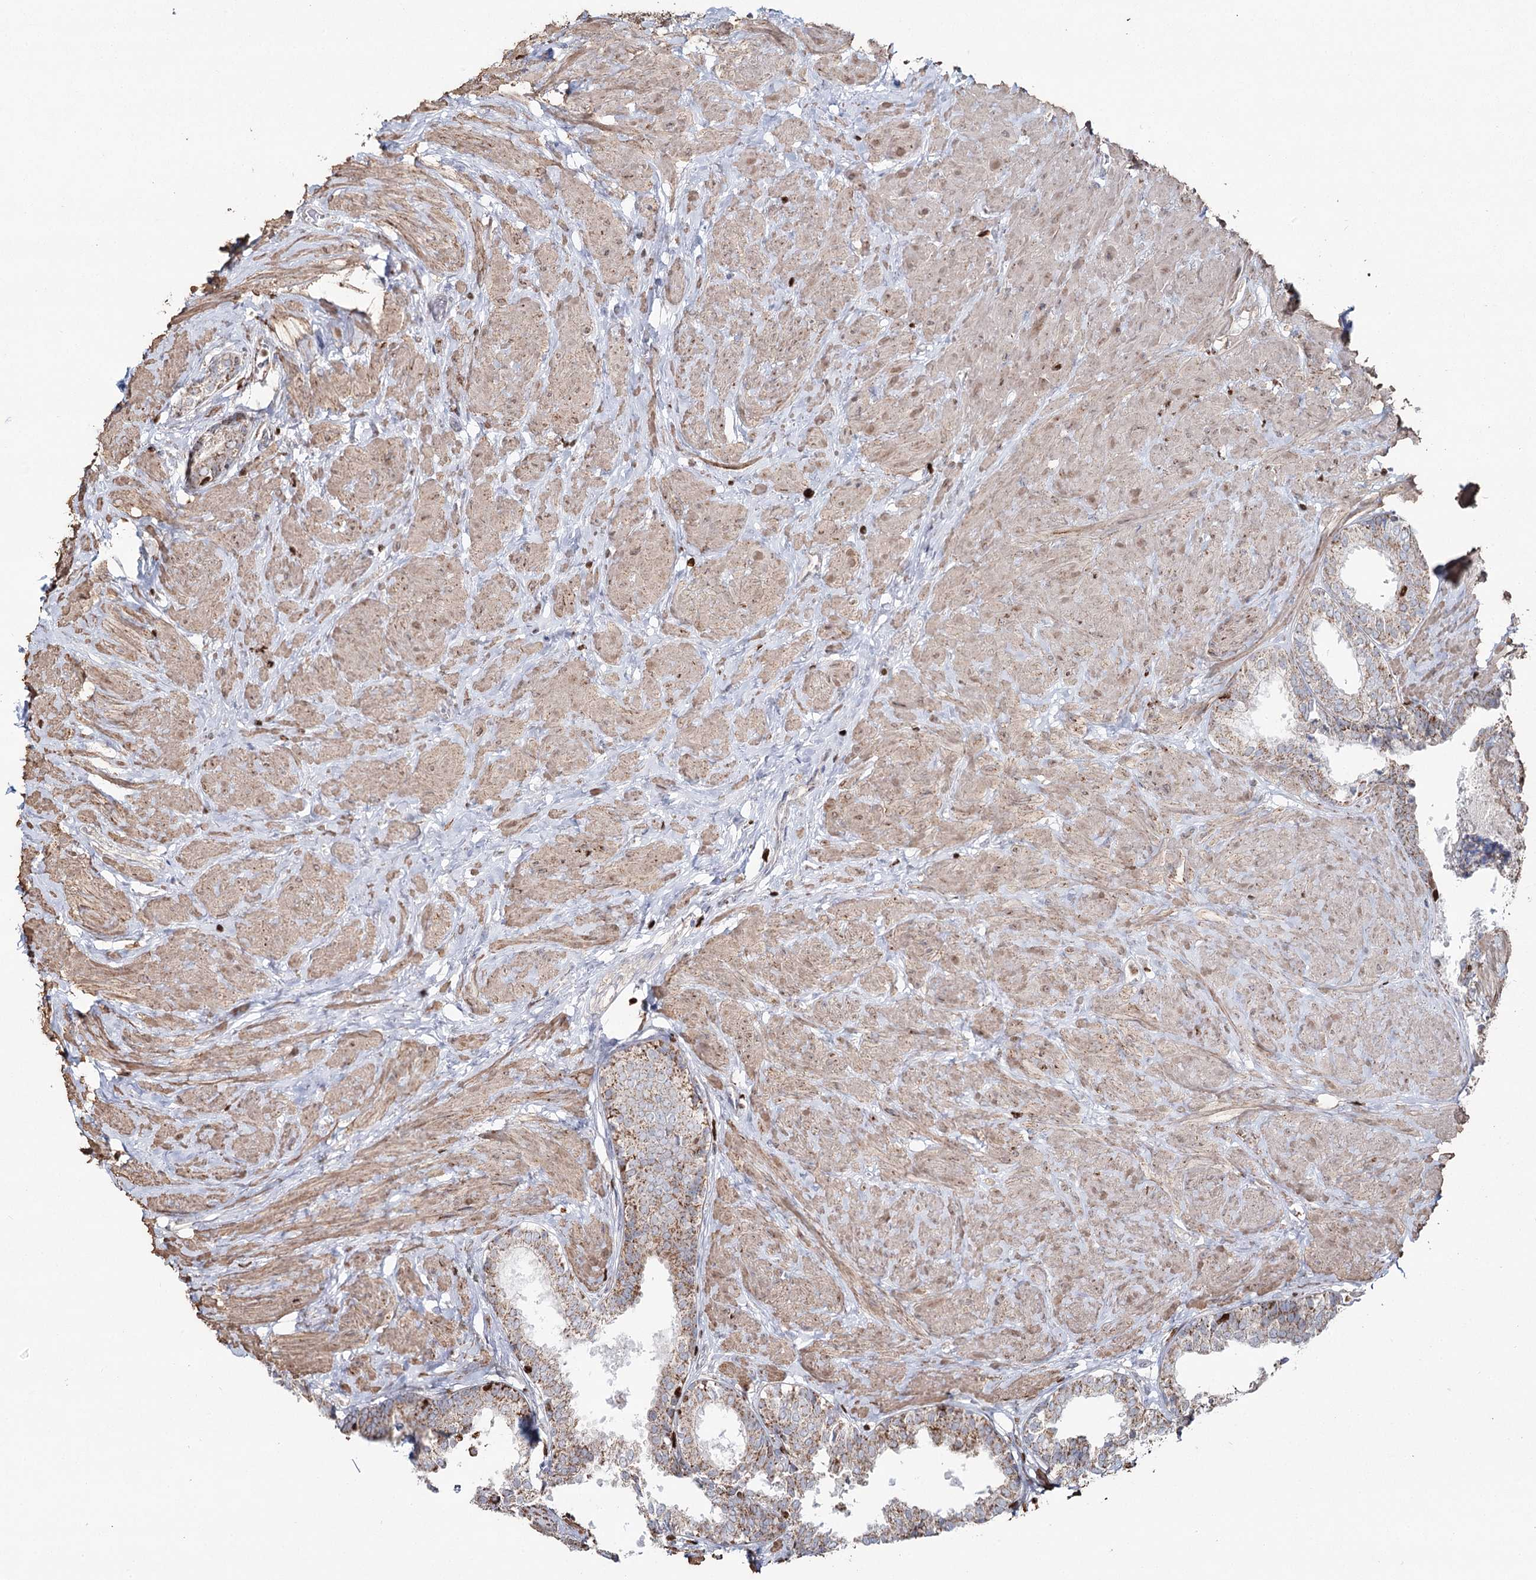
{"staining": {"intensity": "moderate", "quantity": "25%-75%", "location": "cytoplasmic/membranous"}, "tissue": "prostate", "cell_type": "Glandular cells", "image_type": "normal", "snomed": [{"axis": "morphology", "description": "Normal tissue, NOS"}, {"axis": "topography", "description": "Prostate"}], "caption": "This histopathology image demonstrates normal prostate stained with immunohistochemistry to label a protein in brown. The cytoplasmic/membranous of glandular cells show moderate positivity for the protein. Nuclei are counter-stained blue.", "gene": "PDHX", "patient": {"sex": "male", "age": 48}}